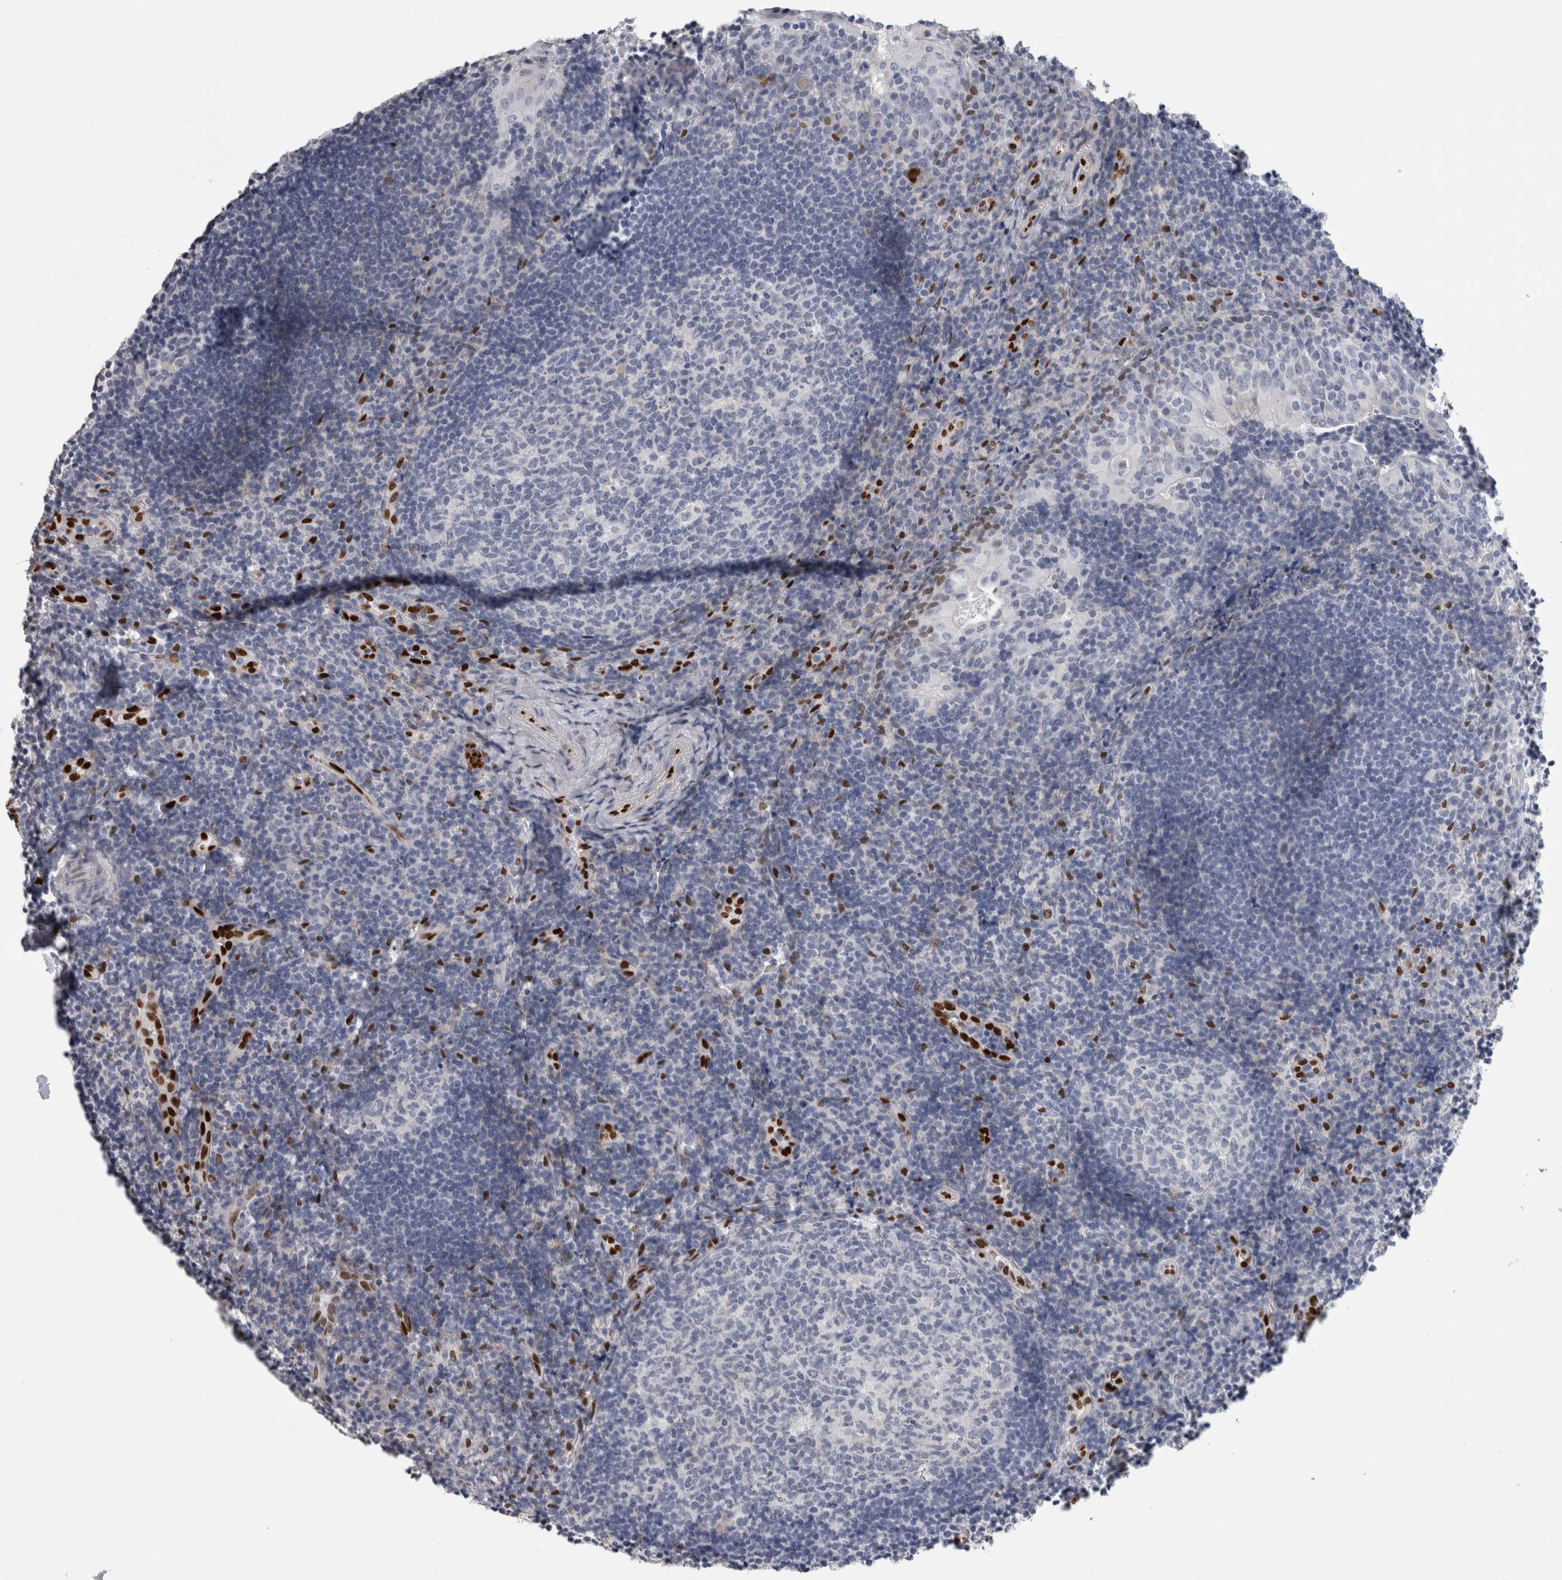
{"staining": {"intensity": "negative", "quantity": "none", "location": "none"}, "tissue": "tonsil", "cell_type": "Germinal center cells", "image_type": "normal", "snomed": [{"axis": "morphology", "description": "Normal tissue, NOS"}, {"axis": "topography", "description": "Tonsil"}], "caption": "The photomicrograph exhibits no staining of germinal center cells in benign tonsil. (Brightfield microscopy of DAB (3,3'-diaminobenzidine) IHC at high magnification).", "gene": "IL33", "patient": {"sex": "female", "age": 40}}